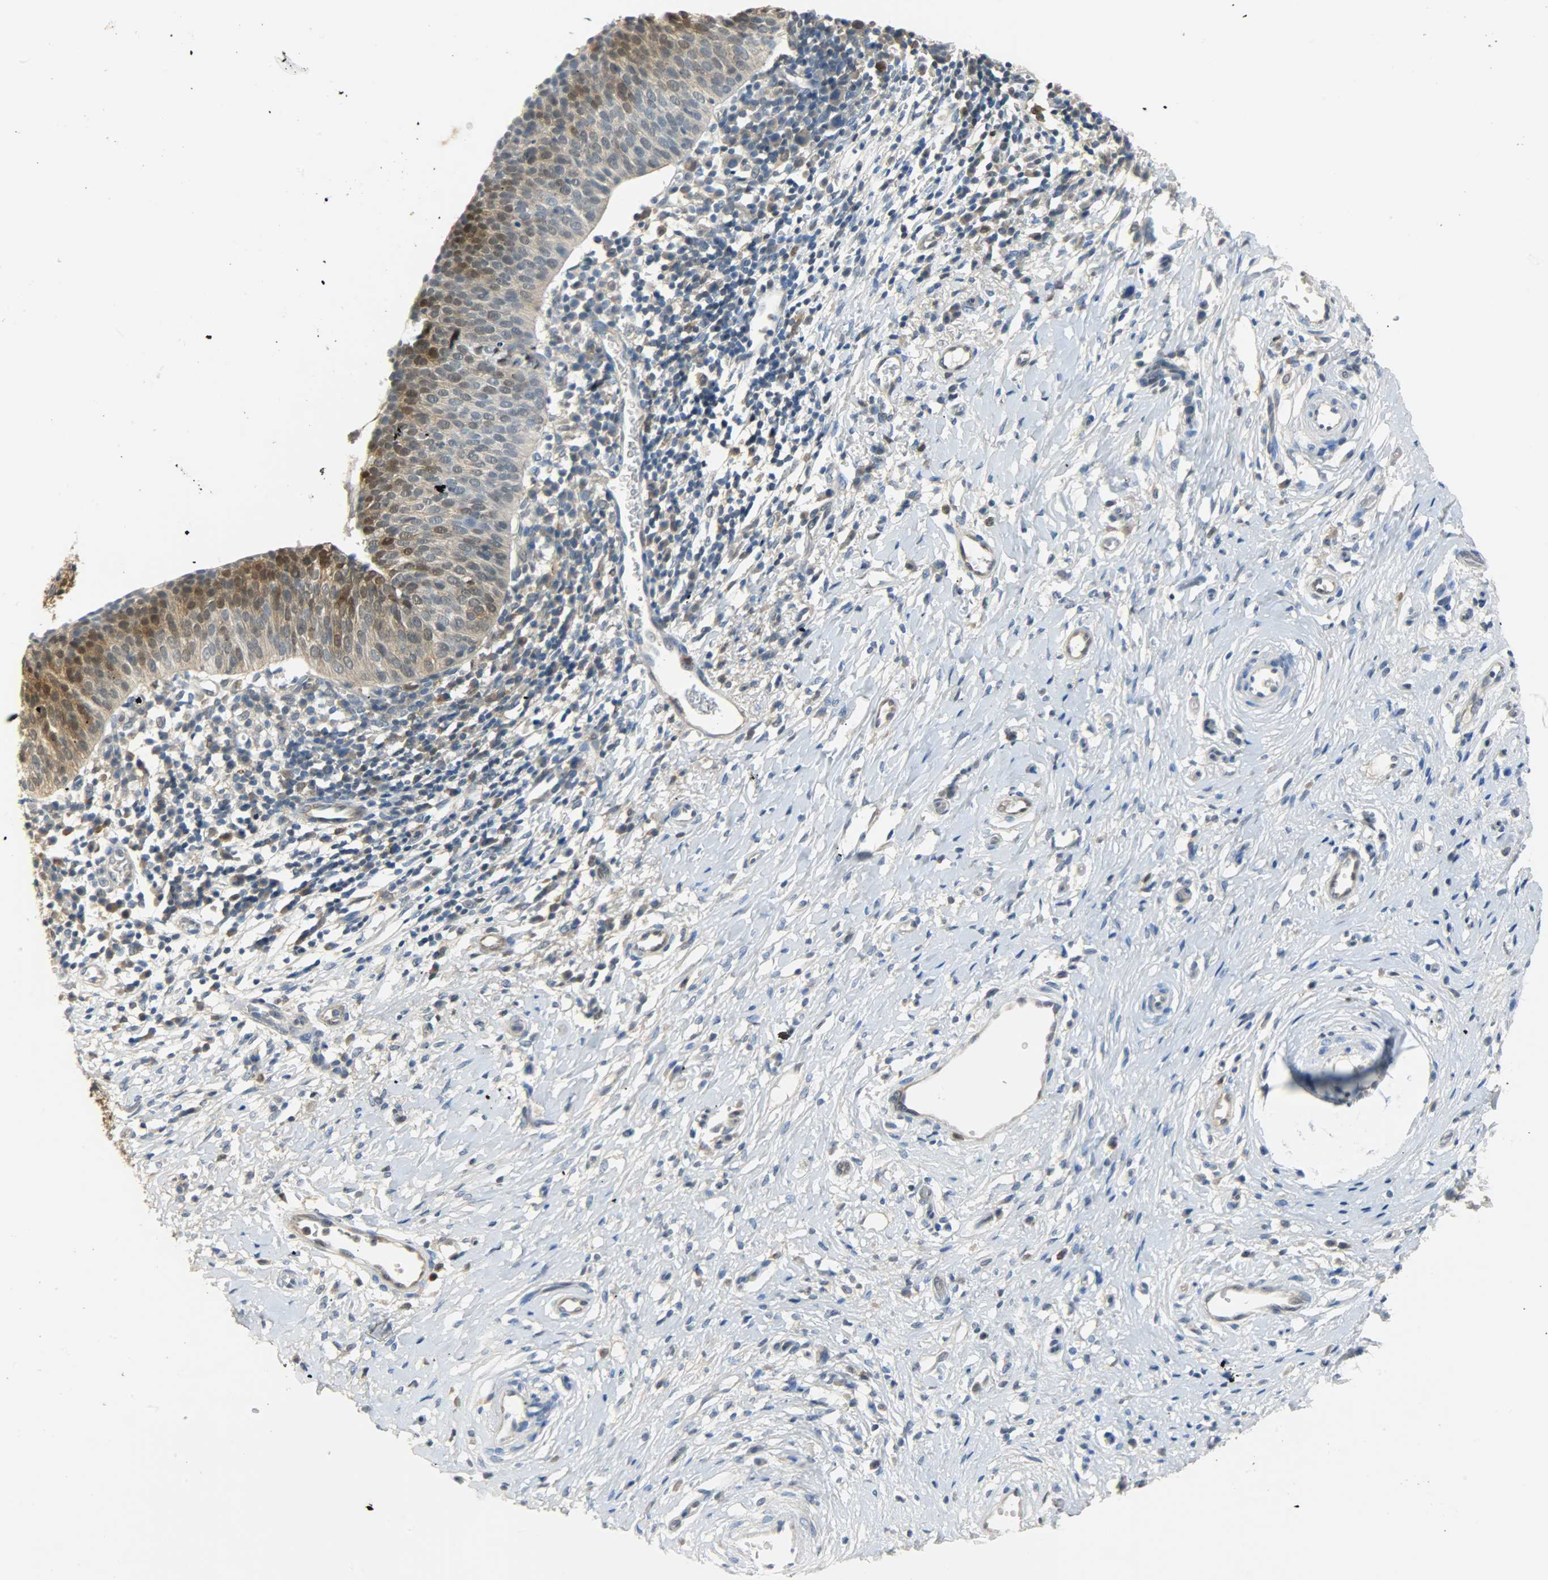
{"staining": {"intensity": "strong", "quantity": ">75%", "location": "cytoplasmic/membranous,nuclear"}, "tissue": "cervical cancer", "cell_type": "Tumor cells", "image_type": "cancer", "snomed": [{"axis": "morphology", "description": "Normal tissue, NOS"}, {"axis": "morphology", "description": "Squamous cell carcinoma, NOS"}, {"axis": "topography", "description": "Cervix"}], "caption": "Immunohistochemistry (IHC) photomicrograph of neoplastic tissue: cervical cancer stained using IHC reveals high levels of strong protein expression localized specifically in the cytoplasmic/membranous and nuclear of tumor cells, appearing as a cytoplasmic/membranous and nuclear brown color.", "gene": "EIF4EBP1", "patient": {"sex": "female", "age": 39}}